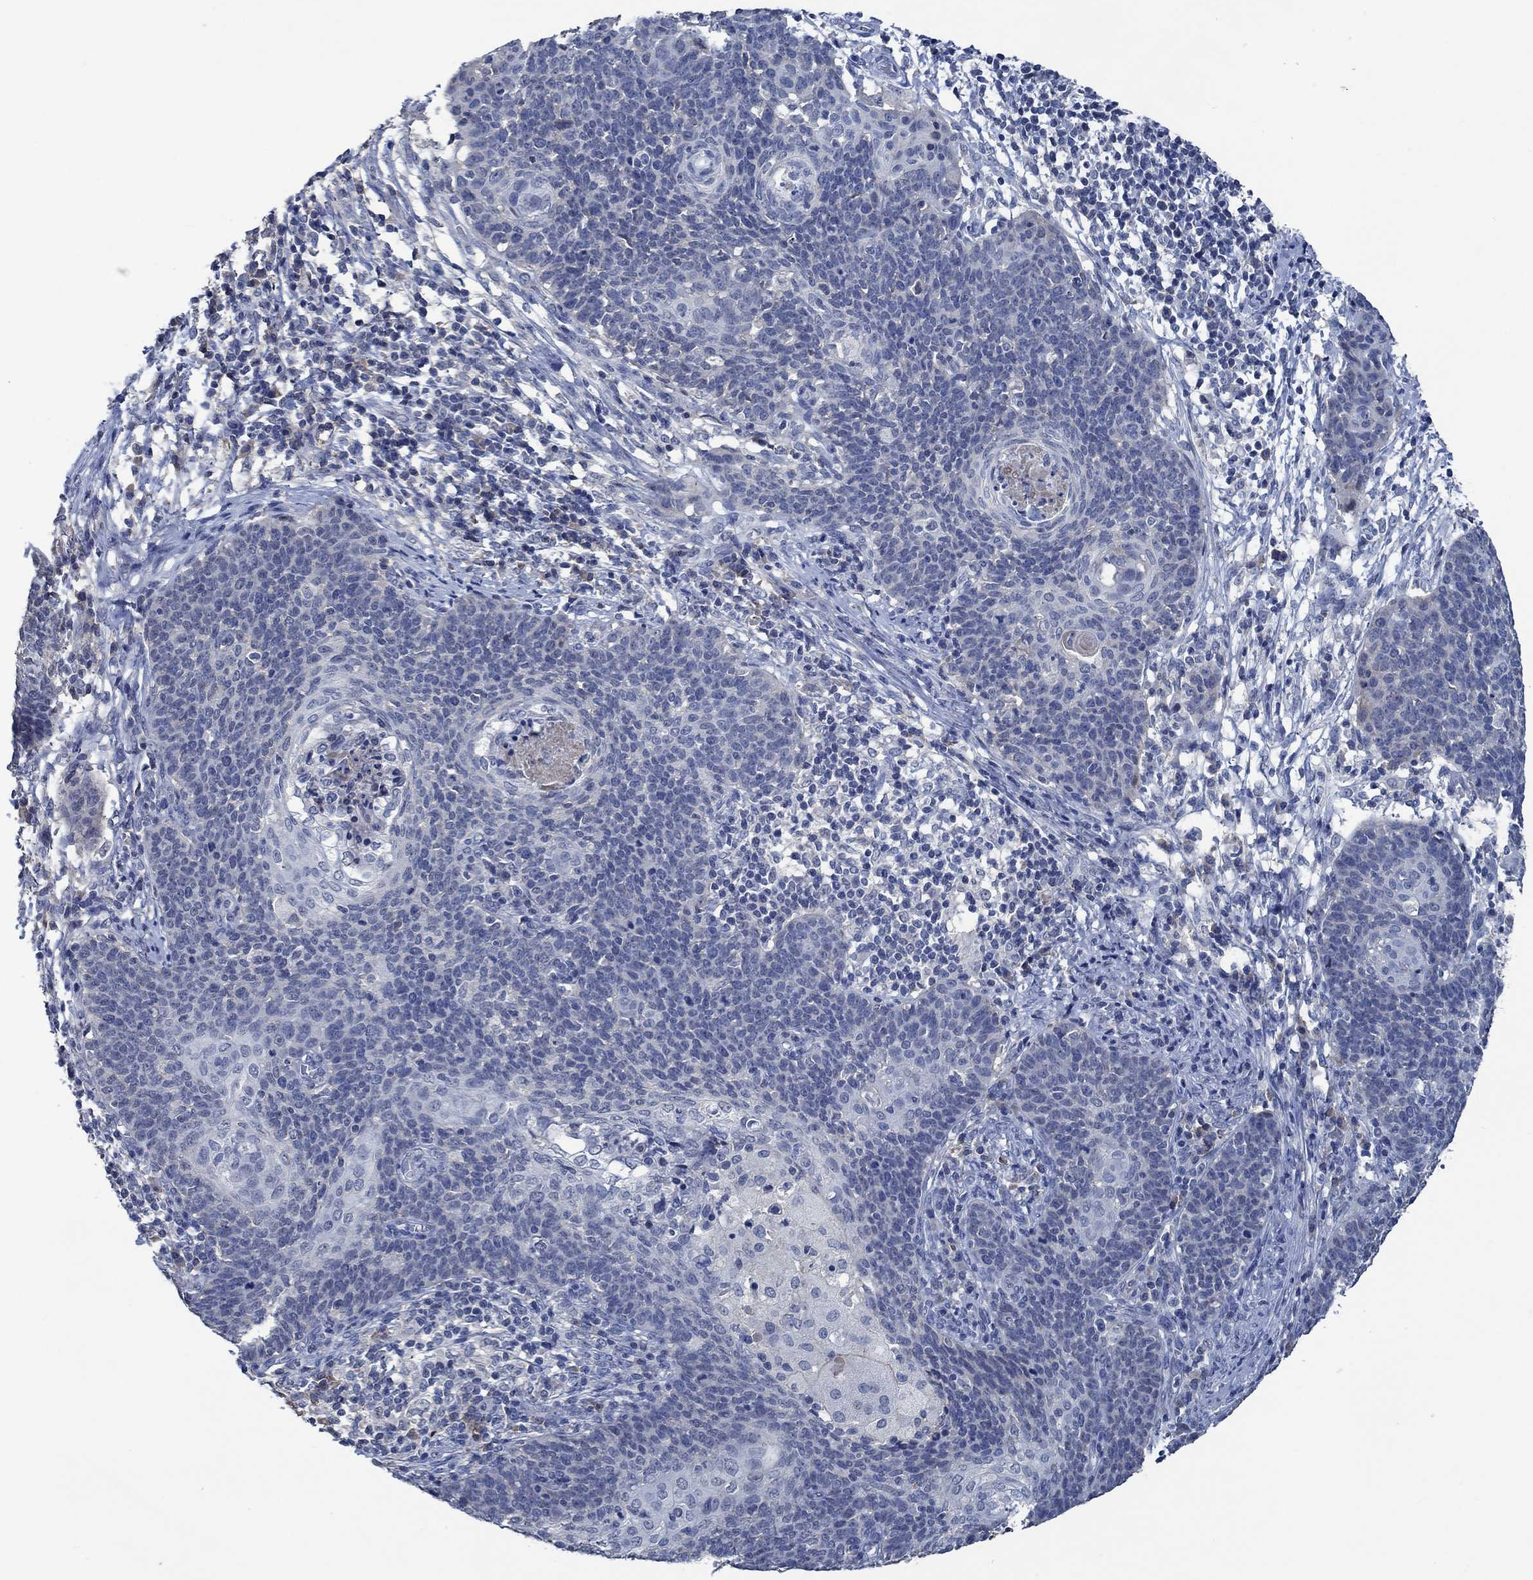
{"staining": {"intensity": "negative", "quantity": "none", "location": "none"}, "tissue": "cervical cancer", "cell_type": "Tumor cells", "image_type": "cancer", "snomed": [{"axis": "morphology", "description": "Squamous cell carcinoma, NOS"}, {"axis": "topography", "description": "Cervix"}], "caption": "An image of cervical cancer (squamous cell carcinoma) stained for a protein demonstrates no brown staining in tumor cells.", "gene": "OBSCN", "patient": {"sex": "female", "age": 39}}